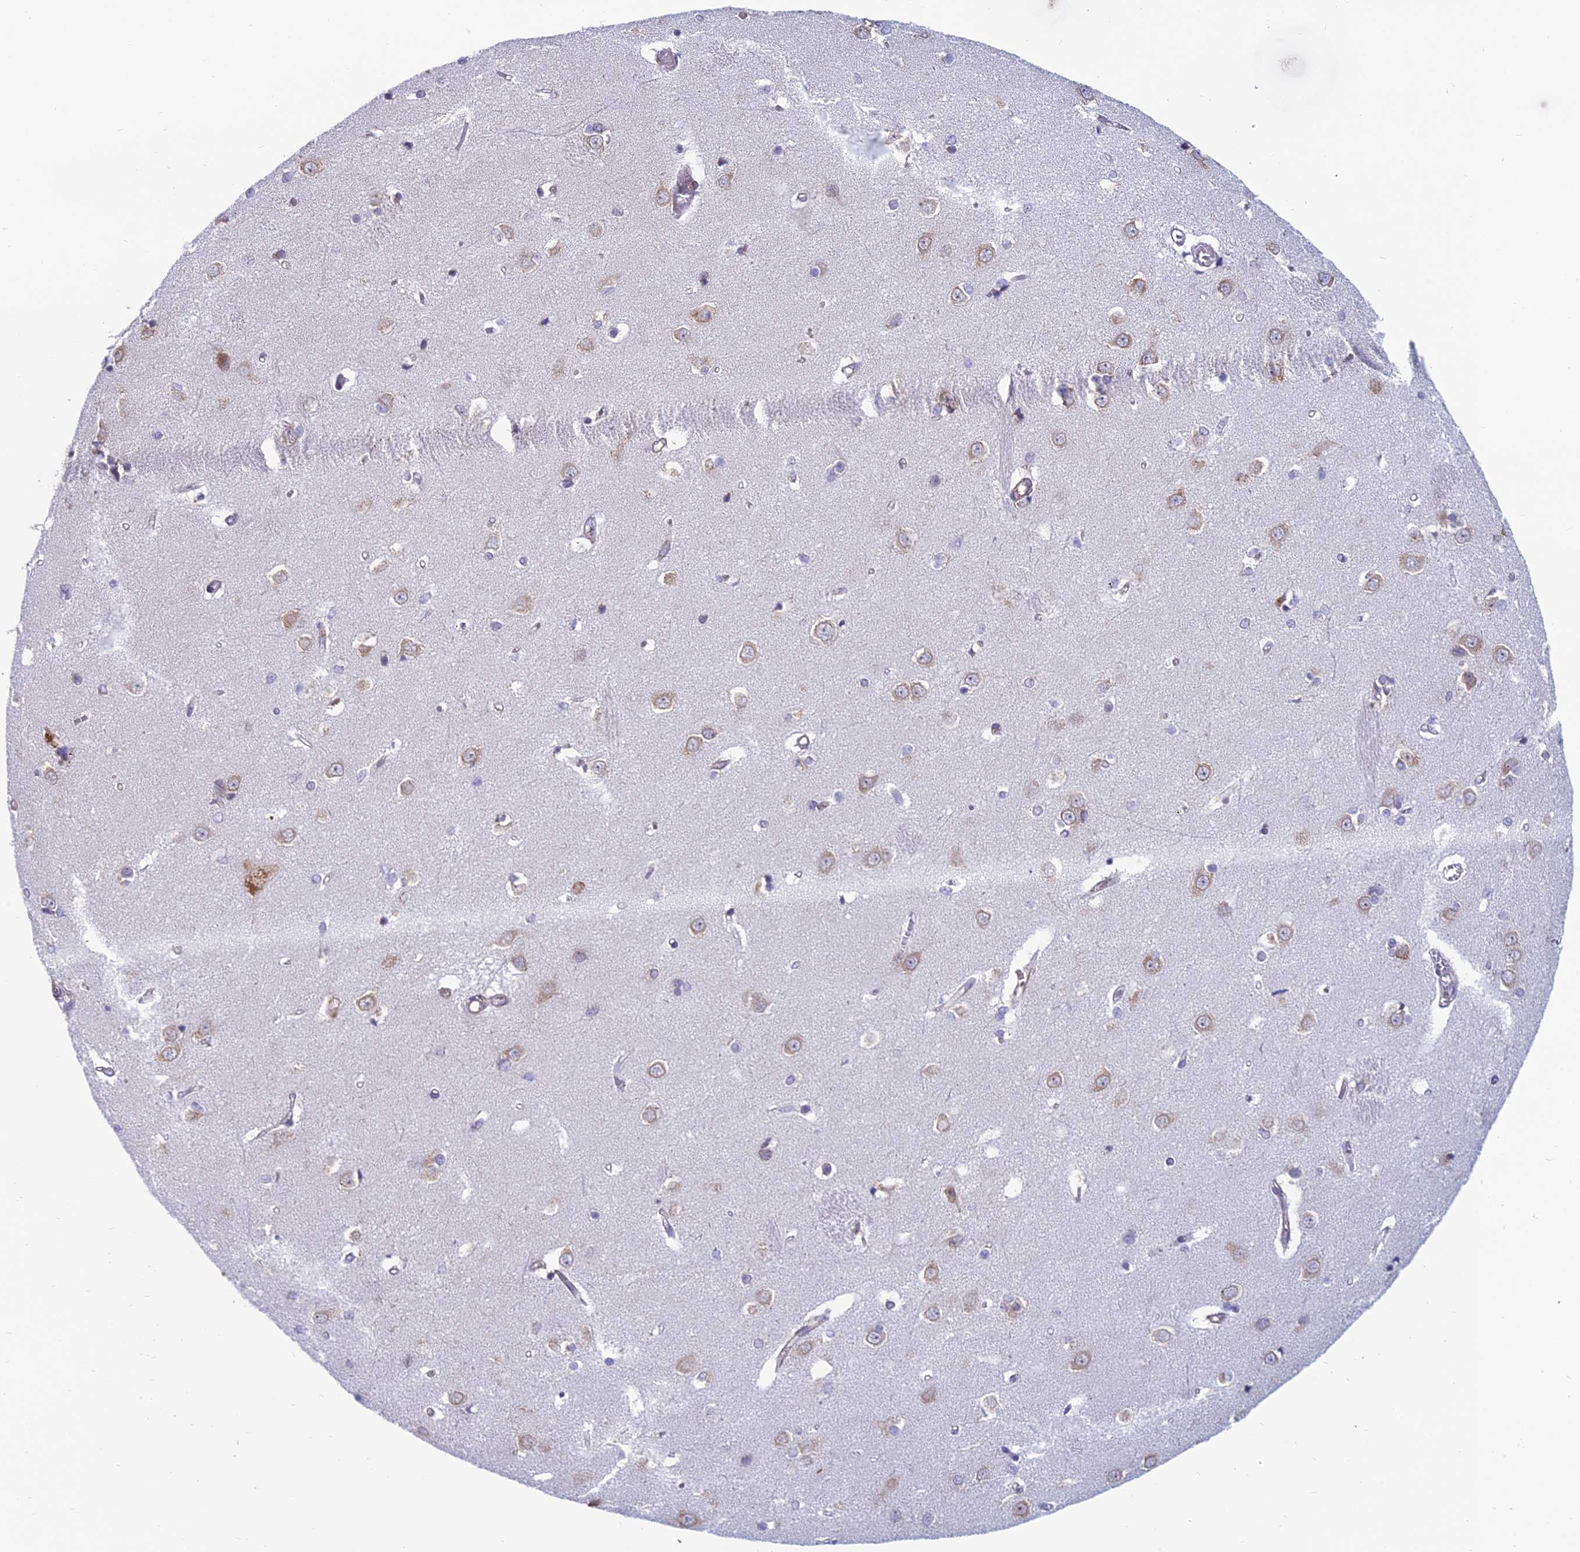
{"staining": {"intensity": "weak", "quantity": "<25%", "location": "cytoplasmic/membranous"}, "tissue": "caudate", "cell_type": "Glial cells", "image_type": "normal", "snomed": [{"axis": "morphology", "description": "Normal tissue, NOS"}, {"axis": "topography", "description": "Lateral ventricle wall"}], "caption": "IHC of normal caudate shows no staining in glial cells. (DAB (3,3'-diaminobenzidine) IHC visualized using brightfield microscopy, high magnification).", "gene": "TXLNA", "patient": {"sex": "male", "age": 37}}